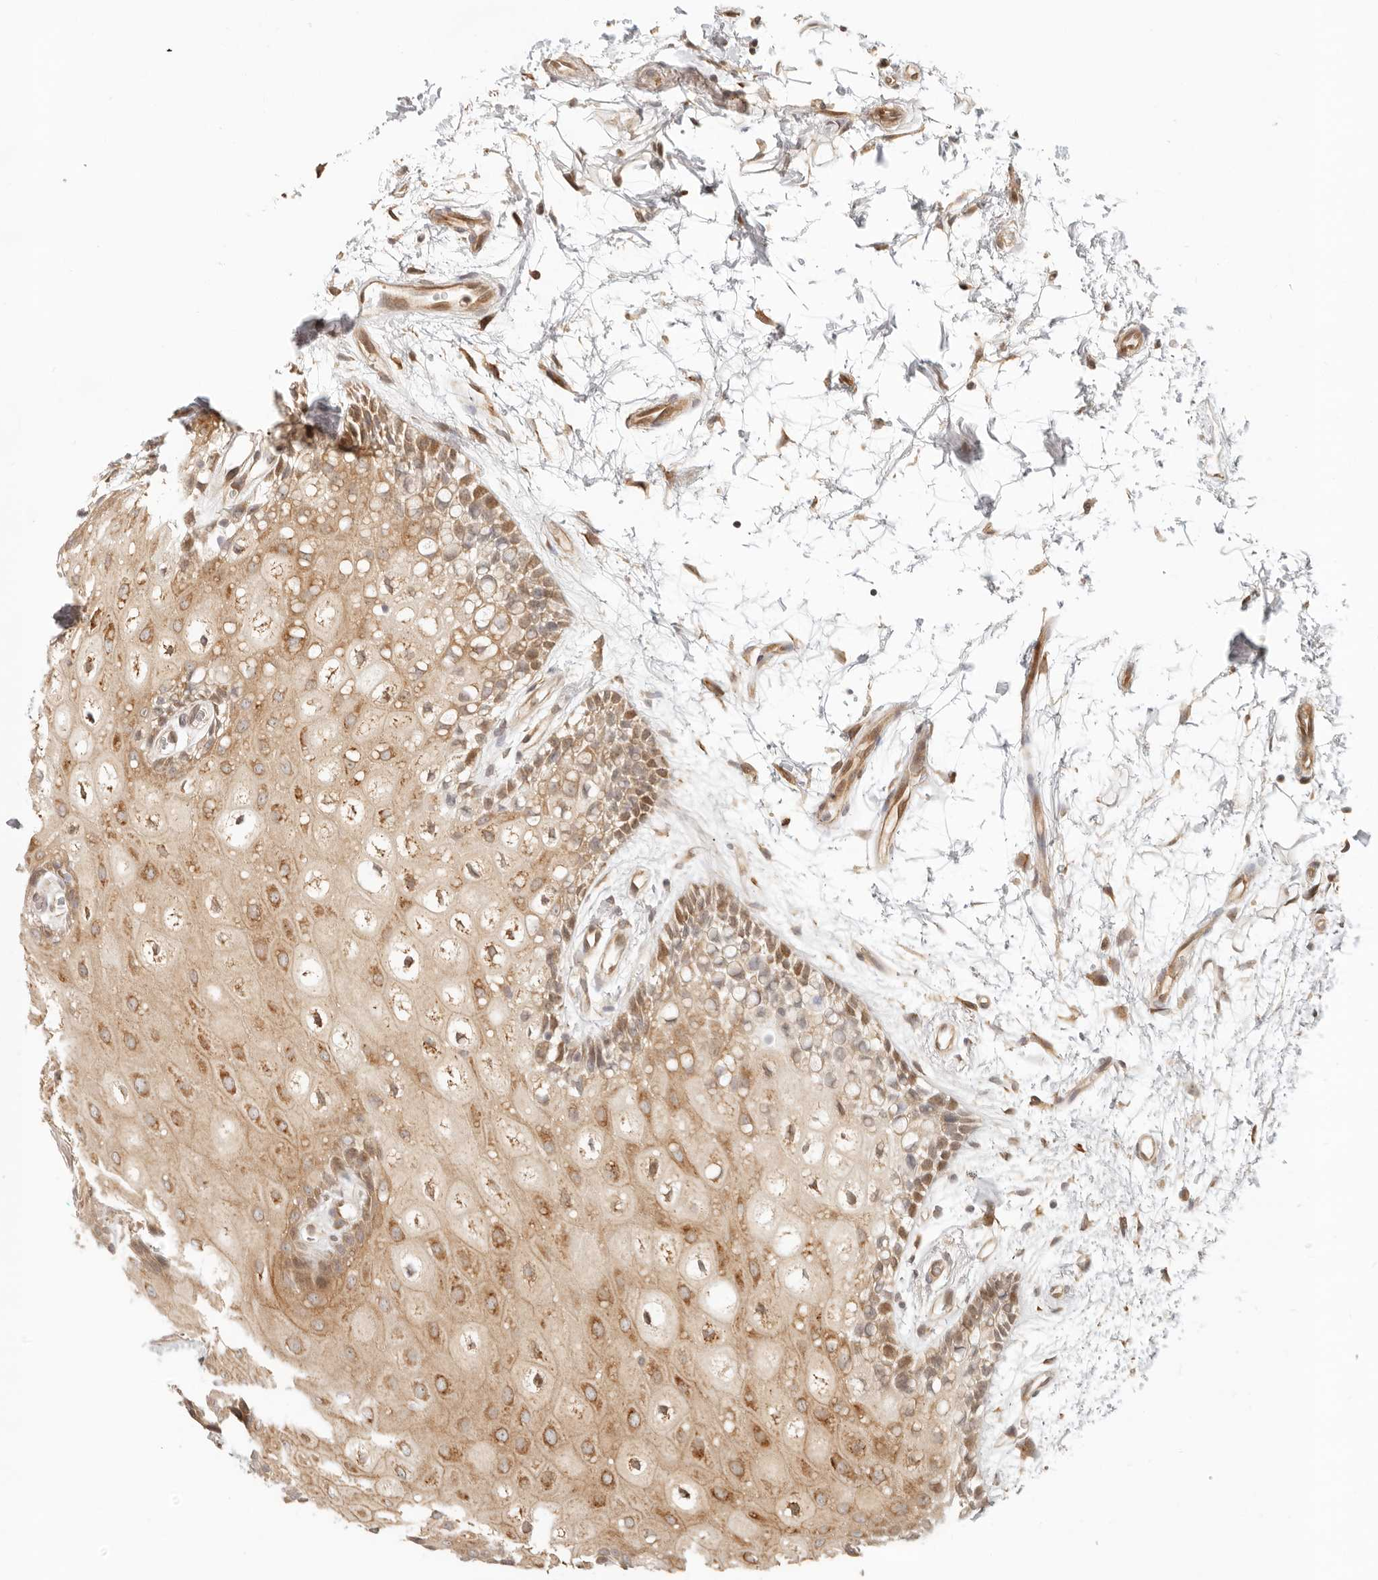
{"staining": {"intensity": "moderate", "quantity": ">75%", "location": "cytoplasmic/membranous,nuclear"}, "tissue": "oral mucosa", "cell_type": "Squamous epithelial cells", "image_type": "normal", "snomed": [{"axis": "morphology", "description": "Normal tissue, NOS"}, {"axis": "topography", "description": "Skeletal muscle"}, {"axis": "topography", "description": "Oral tissue"}, {"axis": "topography", "description": "Peripheral nerve tissue"}], "caption": "Oral mucosa stained with IHC exhibits moderate cytoplasmic/membranous,nuclear expression in approximately >75% of squamous epithelial cells. Ihc stains the protein of interest in brown and the nuclei are stained blue.", "gene": "TUFT1", "patient": {"sex": "female", "age": 84}}